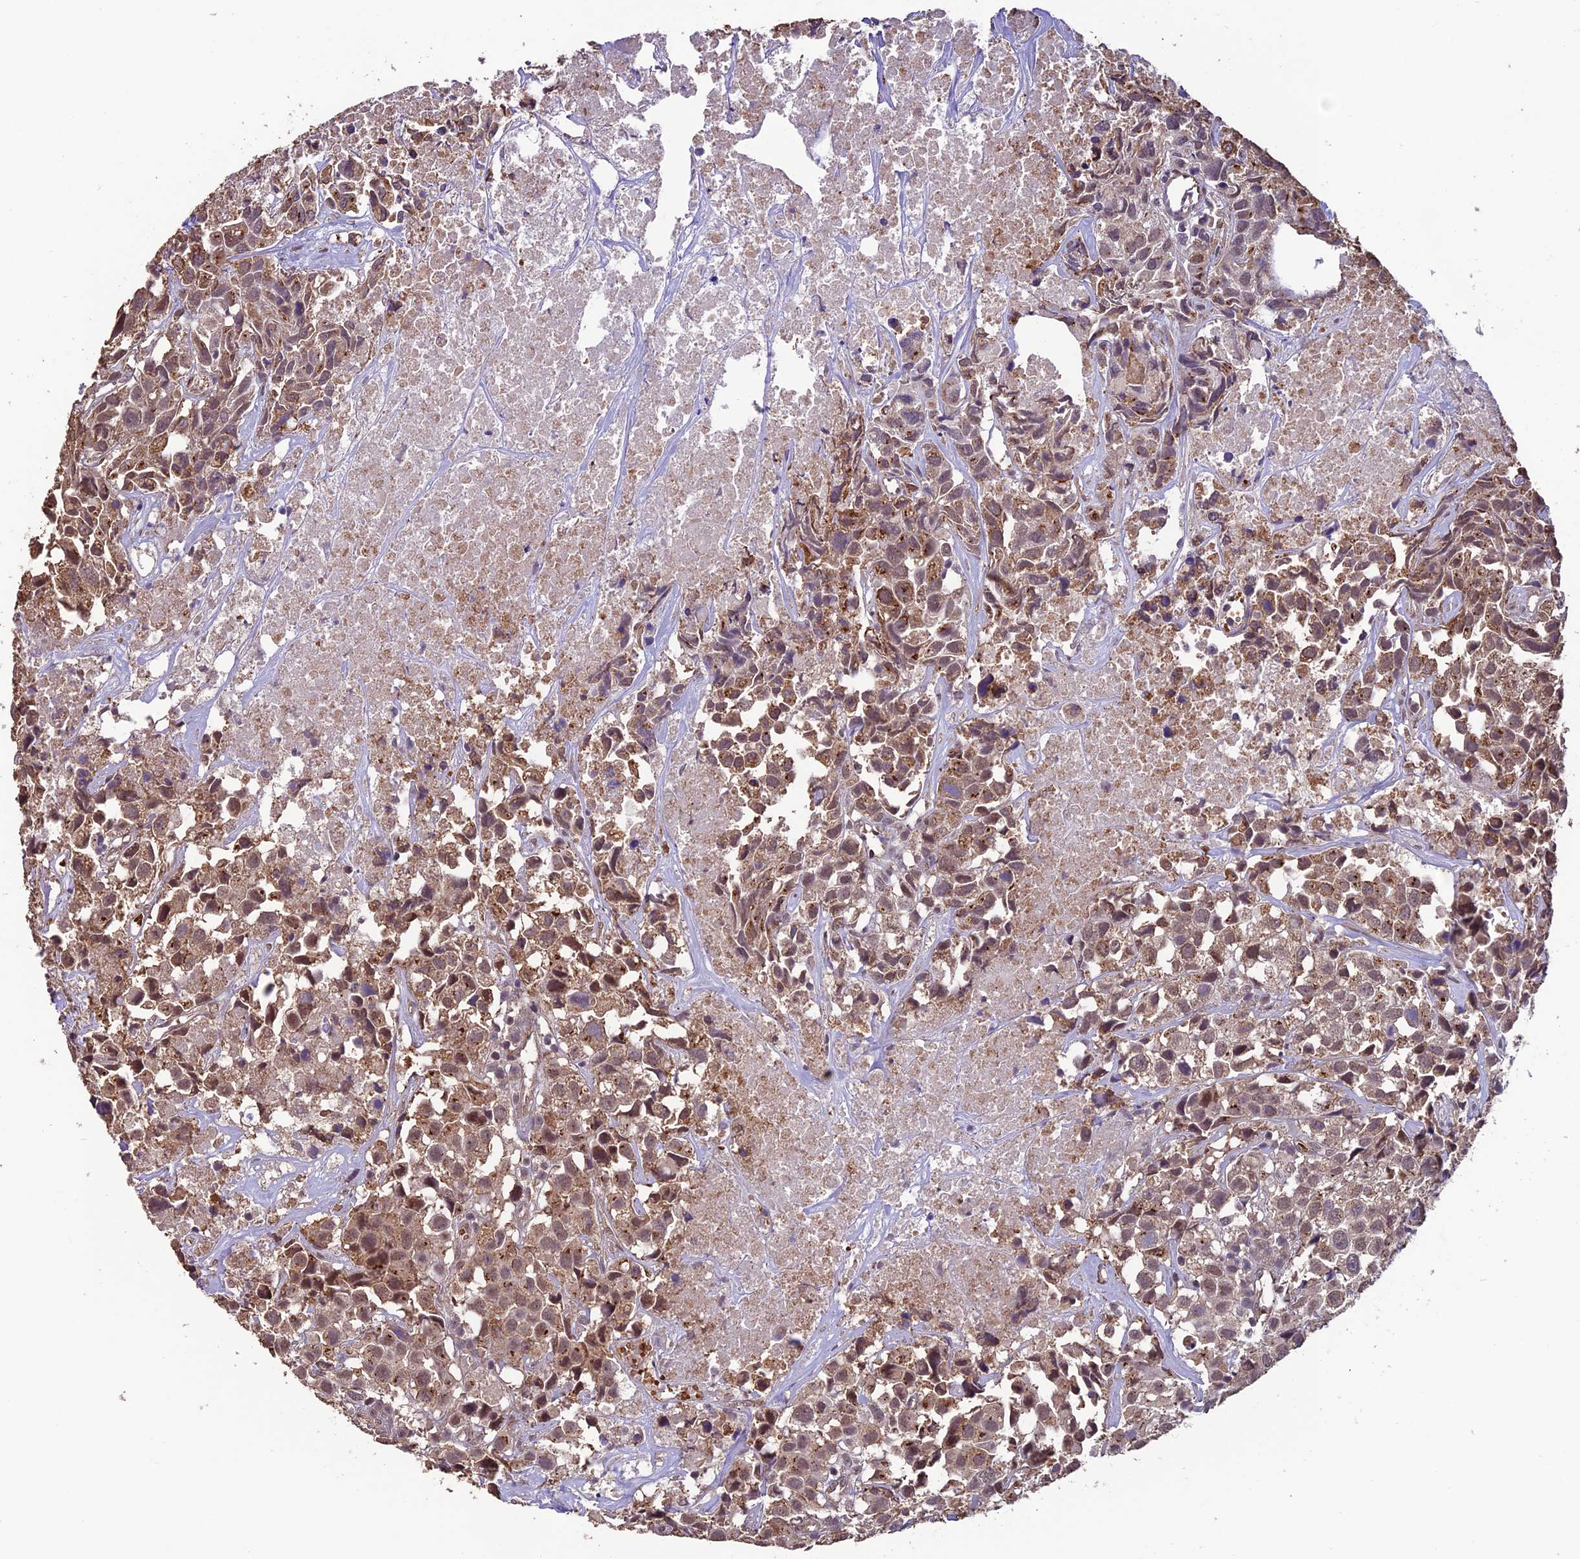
{"staining": {"intensity": "weak", "quantity": ">75%", "location": "cytoplasmic/membranous,nuclear"}, "tissue": "urothelial cancer", "cell_type": "Tumor cells", "image_type": "cancer", "snomed": [{"axis": "morphology", "description": "Urothelial carcinoma, High grade"}, {"axis": "topography", "description": "Urinary bladder"}], "caption": "Urothelial carcinoma (high-grade) was stained to show a protein in brown. There is low levels of weak cytoplasmic/membranous and nuclear expression in about >75% of tumor cells.", "gene": "CABIN1", "patient": {"sex": "female", "age": 75}}